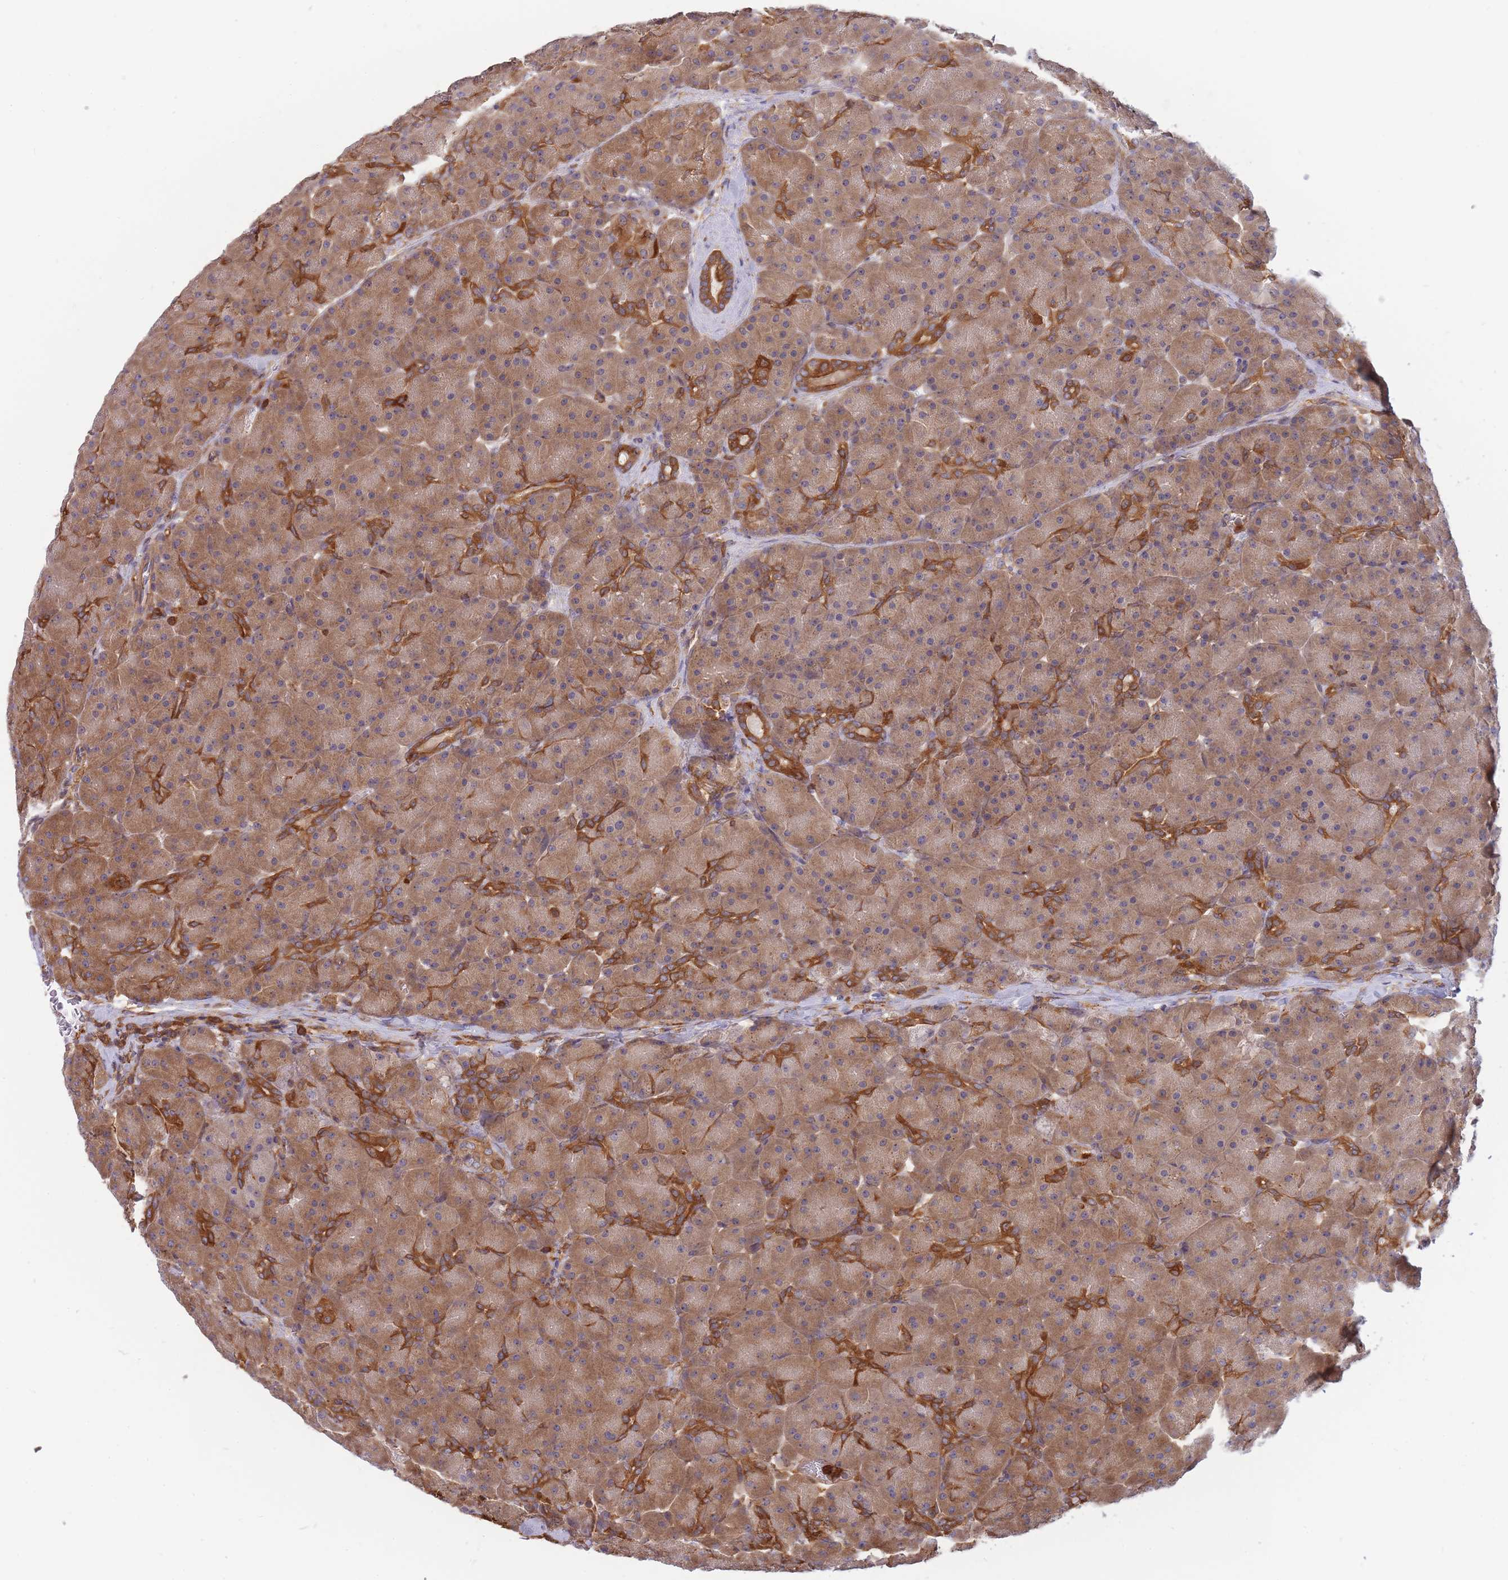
{"staining": {"intensity": "moderate", "quantity": "25%-75%", "location": "cytoplasmic/membranous"}, "tissue": "pancreas", "cell_type": "Exocrine glandular cells", "image_type": "normal", "snomed": [{"axis": "morphology", "description": "Normal tissue, NOS"}, {"axis": "topography", "description": "Pancreas"}], "caption": "Pancreas was stained to show a protein in brown. There is medium levels of moderate cytoplasmic/membranous expression in approximately 25%-75% of exocrine glandular cells. Nuclei are stained in blue.", "gene": "SLC4A9", "patient": {"sex": "male", "age": 66}}